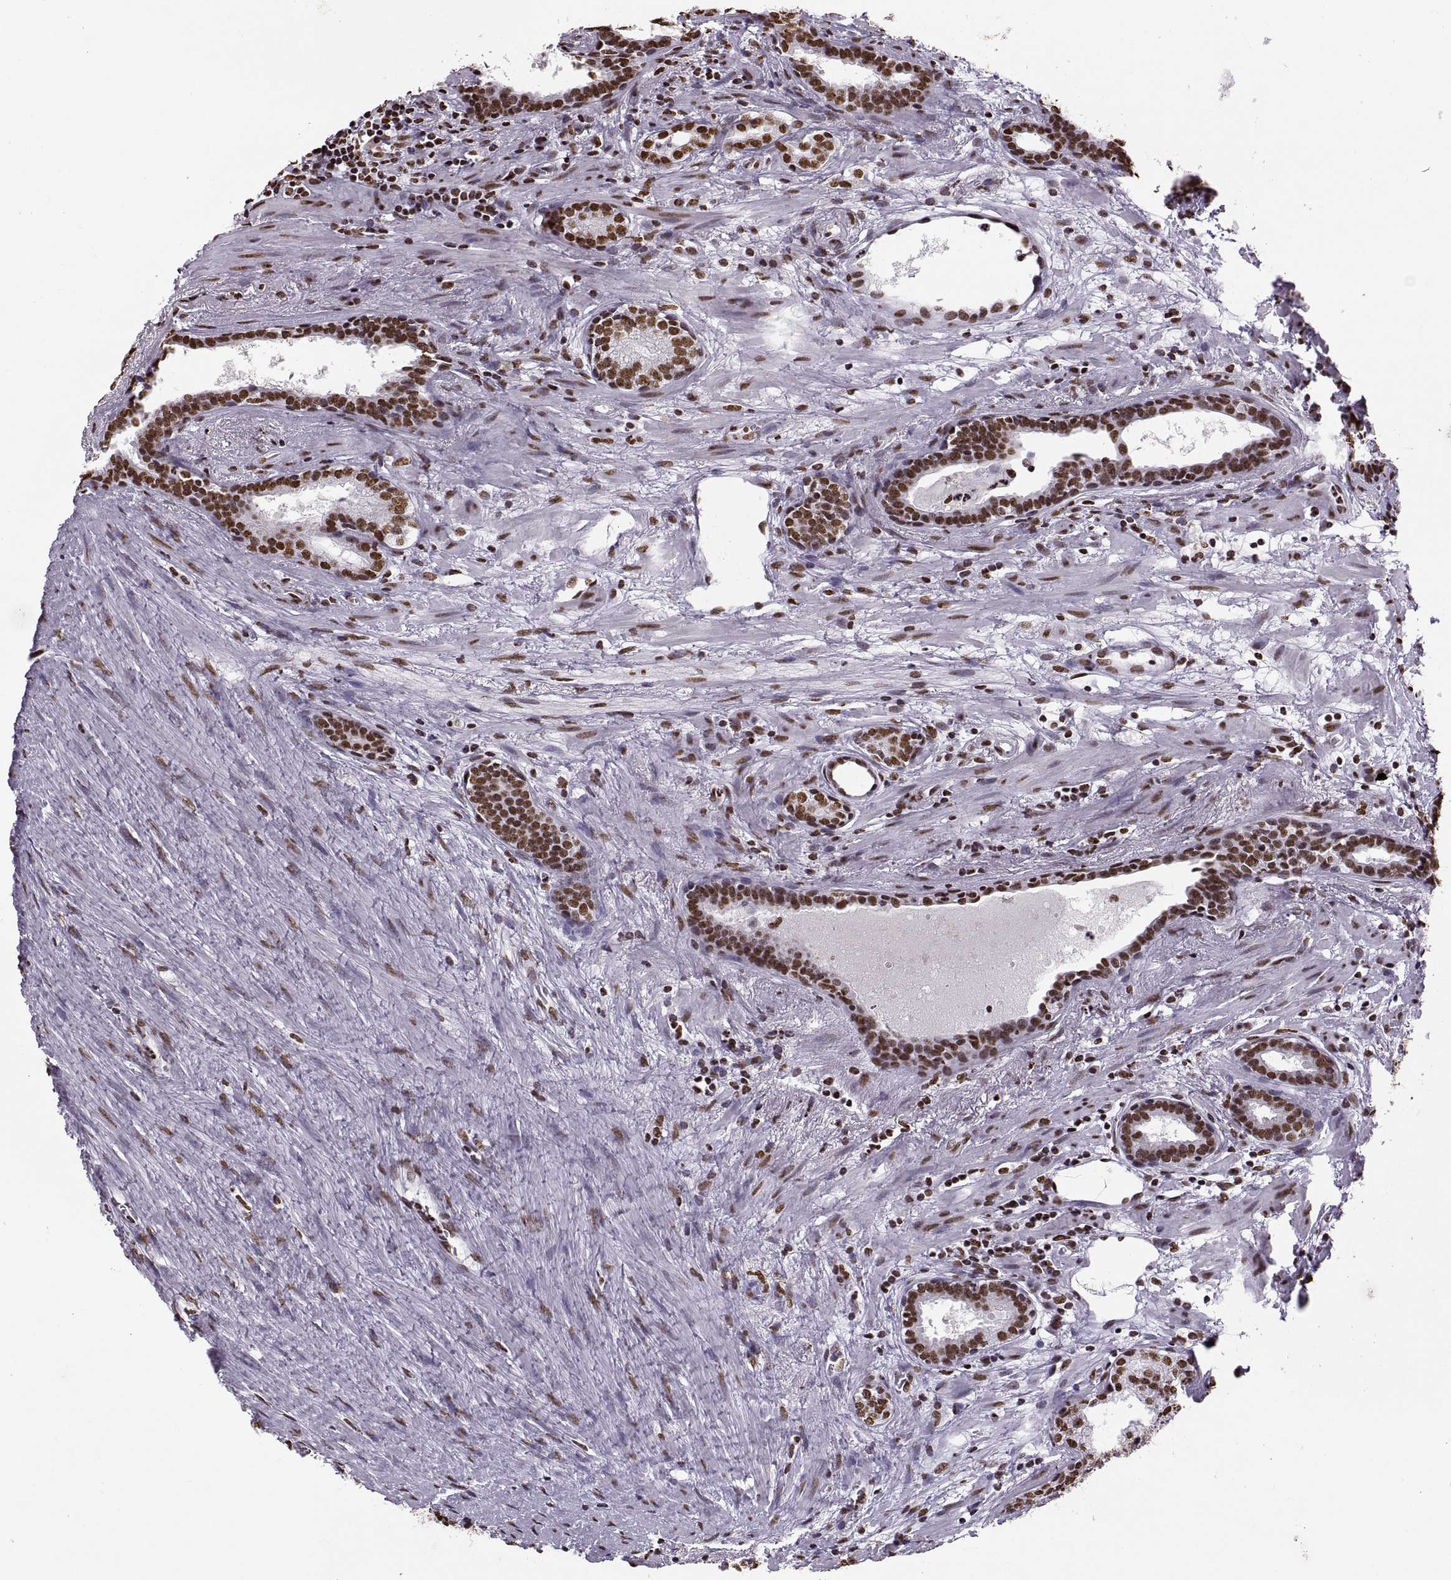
{"staining": {"intensity": "strong", "quantity": "25%-75%", "location": "nuclear"}, "tissue": "prostate cancer", "cell_type": "Tumor cells", "image_type": "cancer", "snomed": [{"axis": "morphology", "description": "Adenocarcinoma, NOS"}, {"axis": "topography", "description": "Prostate"}], "caption": "Adenocarcinoma (prostate) was stained to show a protein in brown. There is high levels of strong nuclear expression in about 25%-75% of tumor cells. (IHC, brightfield microscopy, high magnification).", "gene": "SNAI1", "patient": {"sex": "male", "age": 66}}